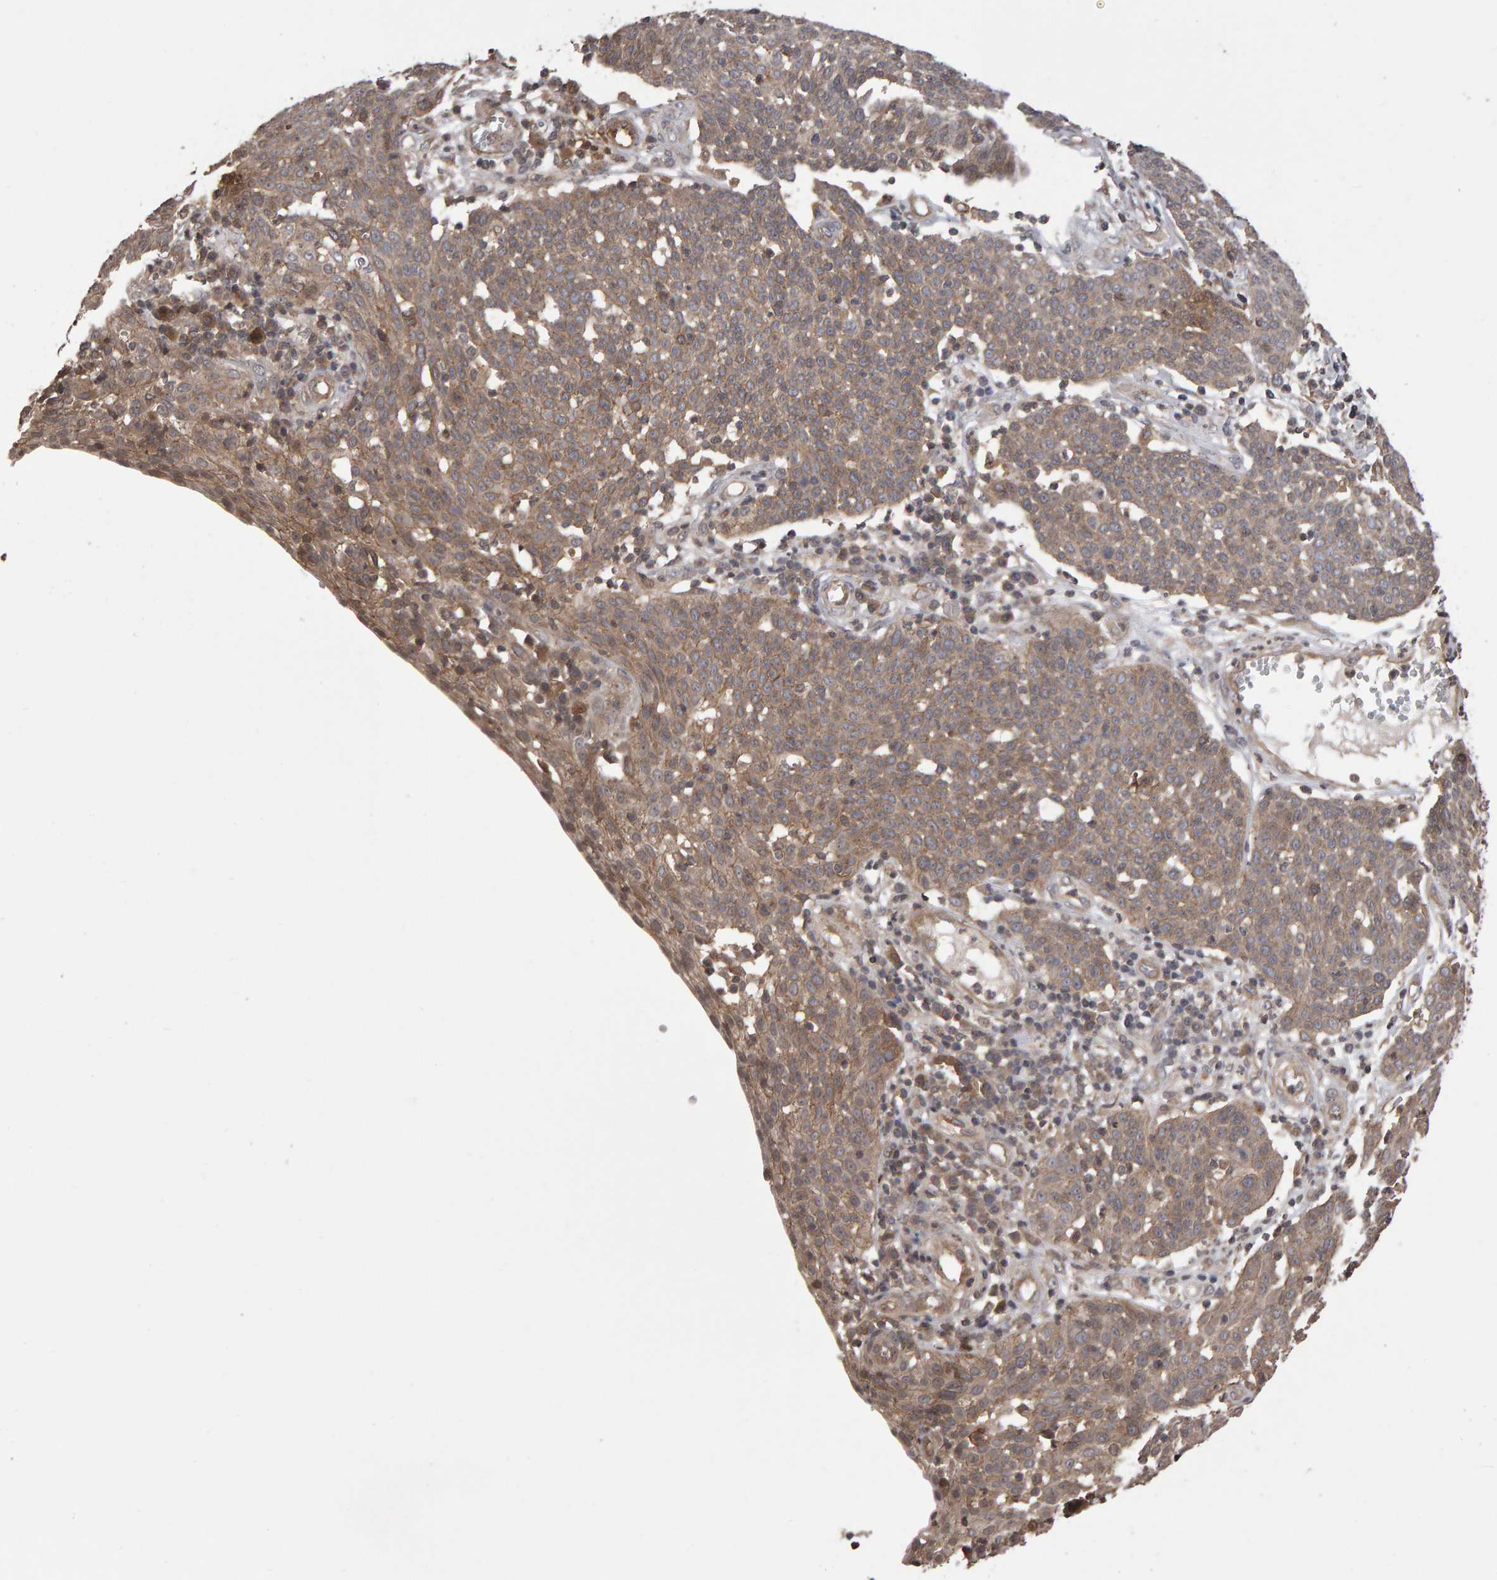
{"staining": {"intensity": "weak", "quantity": ">75%", "location": "cytoplasmic/membranous"}, "tissue": "cervical cancer", "cell_type": "Tumor cells", "image_type": "cancer", "snomed": [{"axis": "morphology", "description": "Squamous cell carcinoma, NOS"}, {"axis": "topography", "description": "Cervix"}], "caption": "IHC histopathology image of human cervical cancer stained for a protein (brown), which displays low levels of weak cytoplasmic/membranous expression in about >75% of tumor cells.", "gene": "SCRIB", "patient": {"sex": "female", "age": 34}}